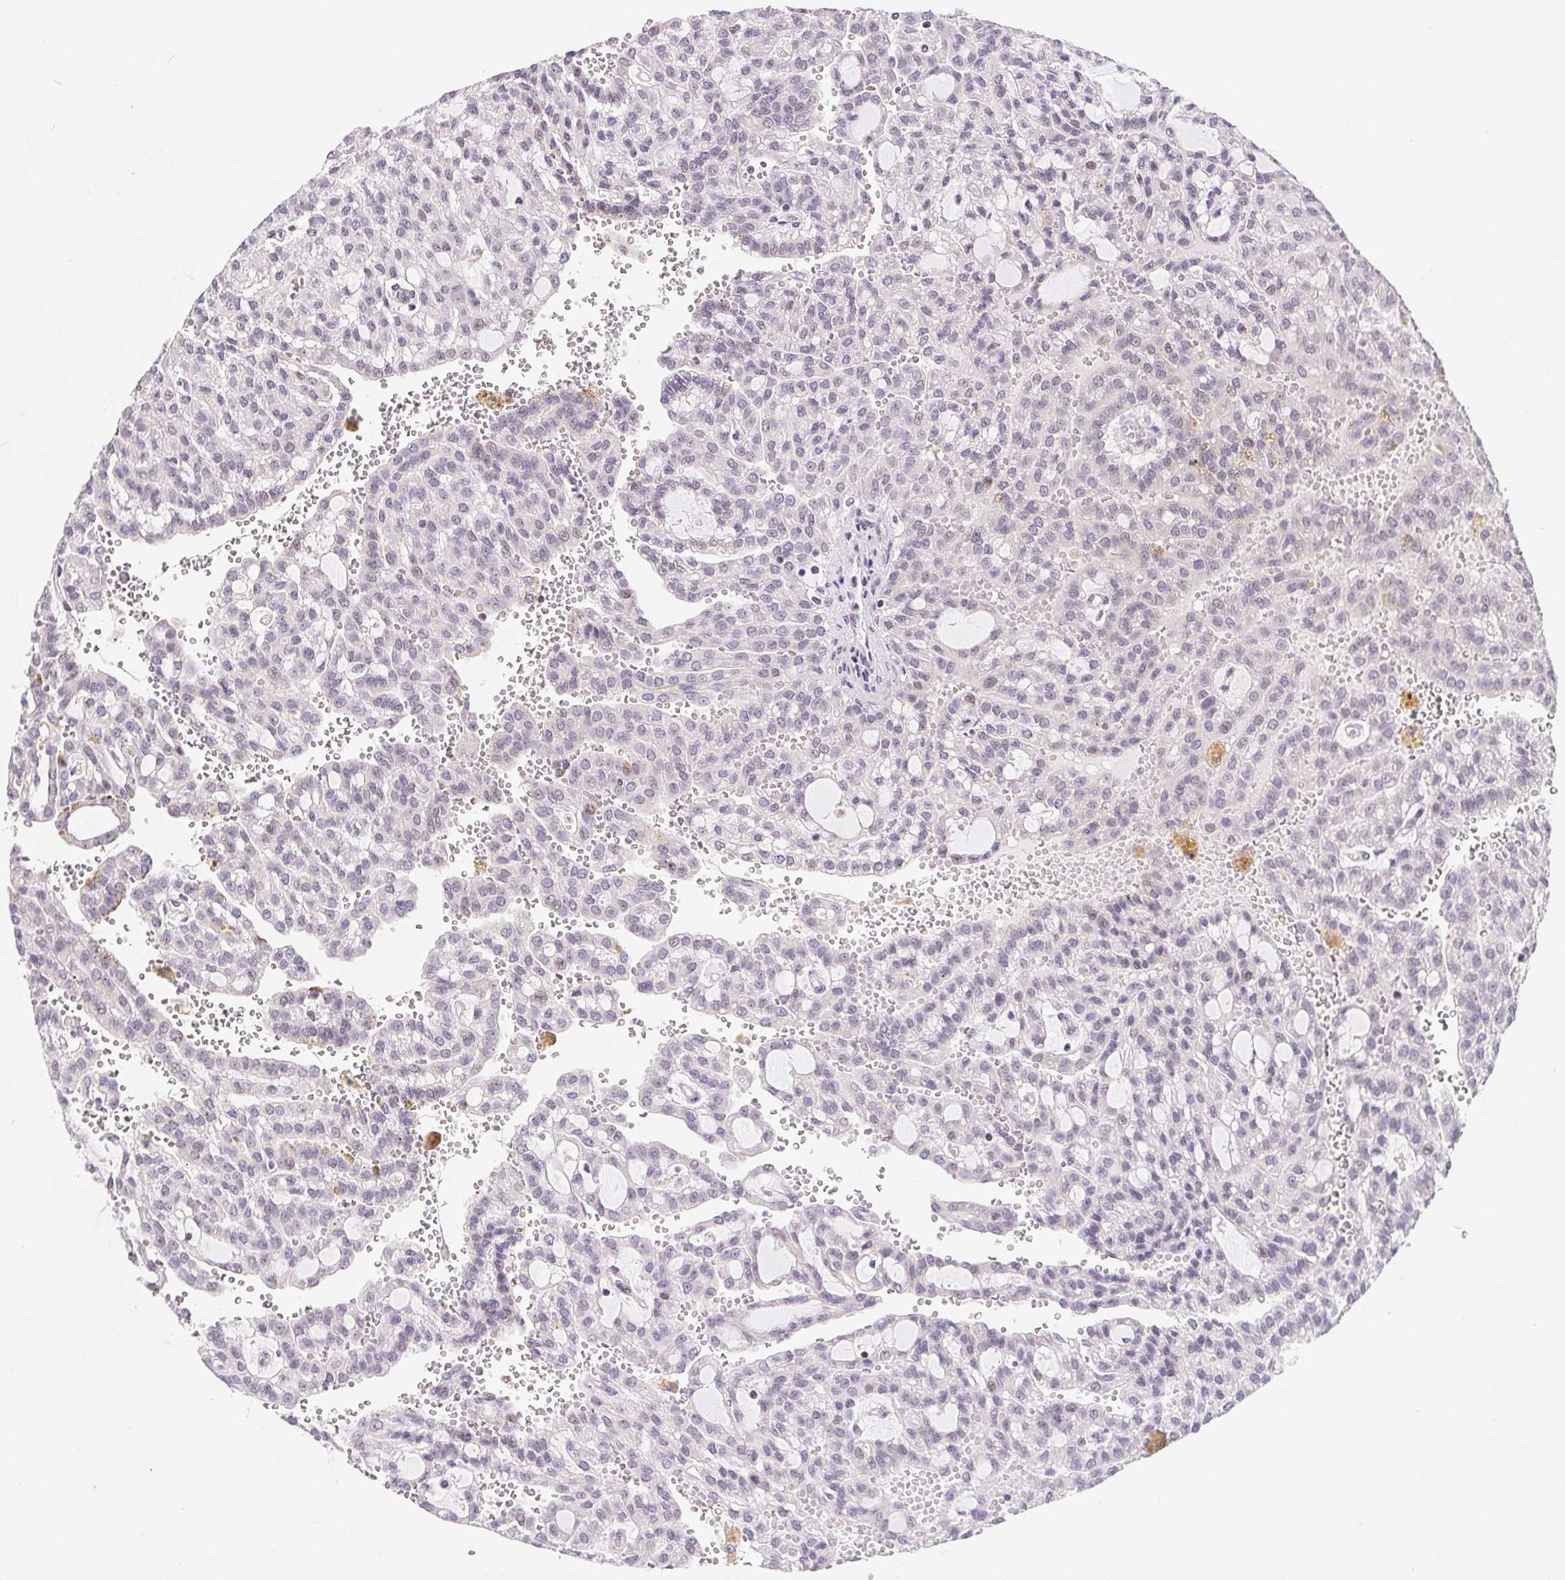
{"staining": {"intensity": "negative", "quantity": "none", "location": "none"}, "tissue": "renal cancer", "cell_type": "Tumor cells", "image_type": "cancer", "snomed": [{"axis": "morphology", "description": "Adenocarcinoma, NOS"}, {"axis": "topography", "description": "Kidney"}], "caption": "The photomicrograph exhibits no staining of tumor cells in adenocarcinoma (renal).", "gene": "LCA5L", "patient": {"sex": "male", "age": 63}}